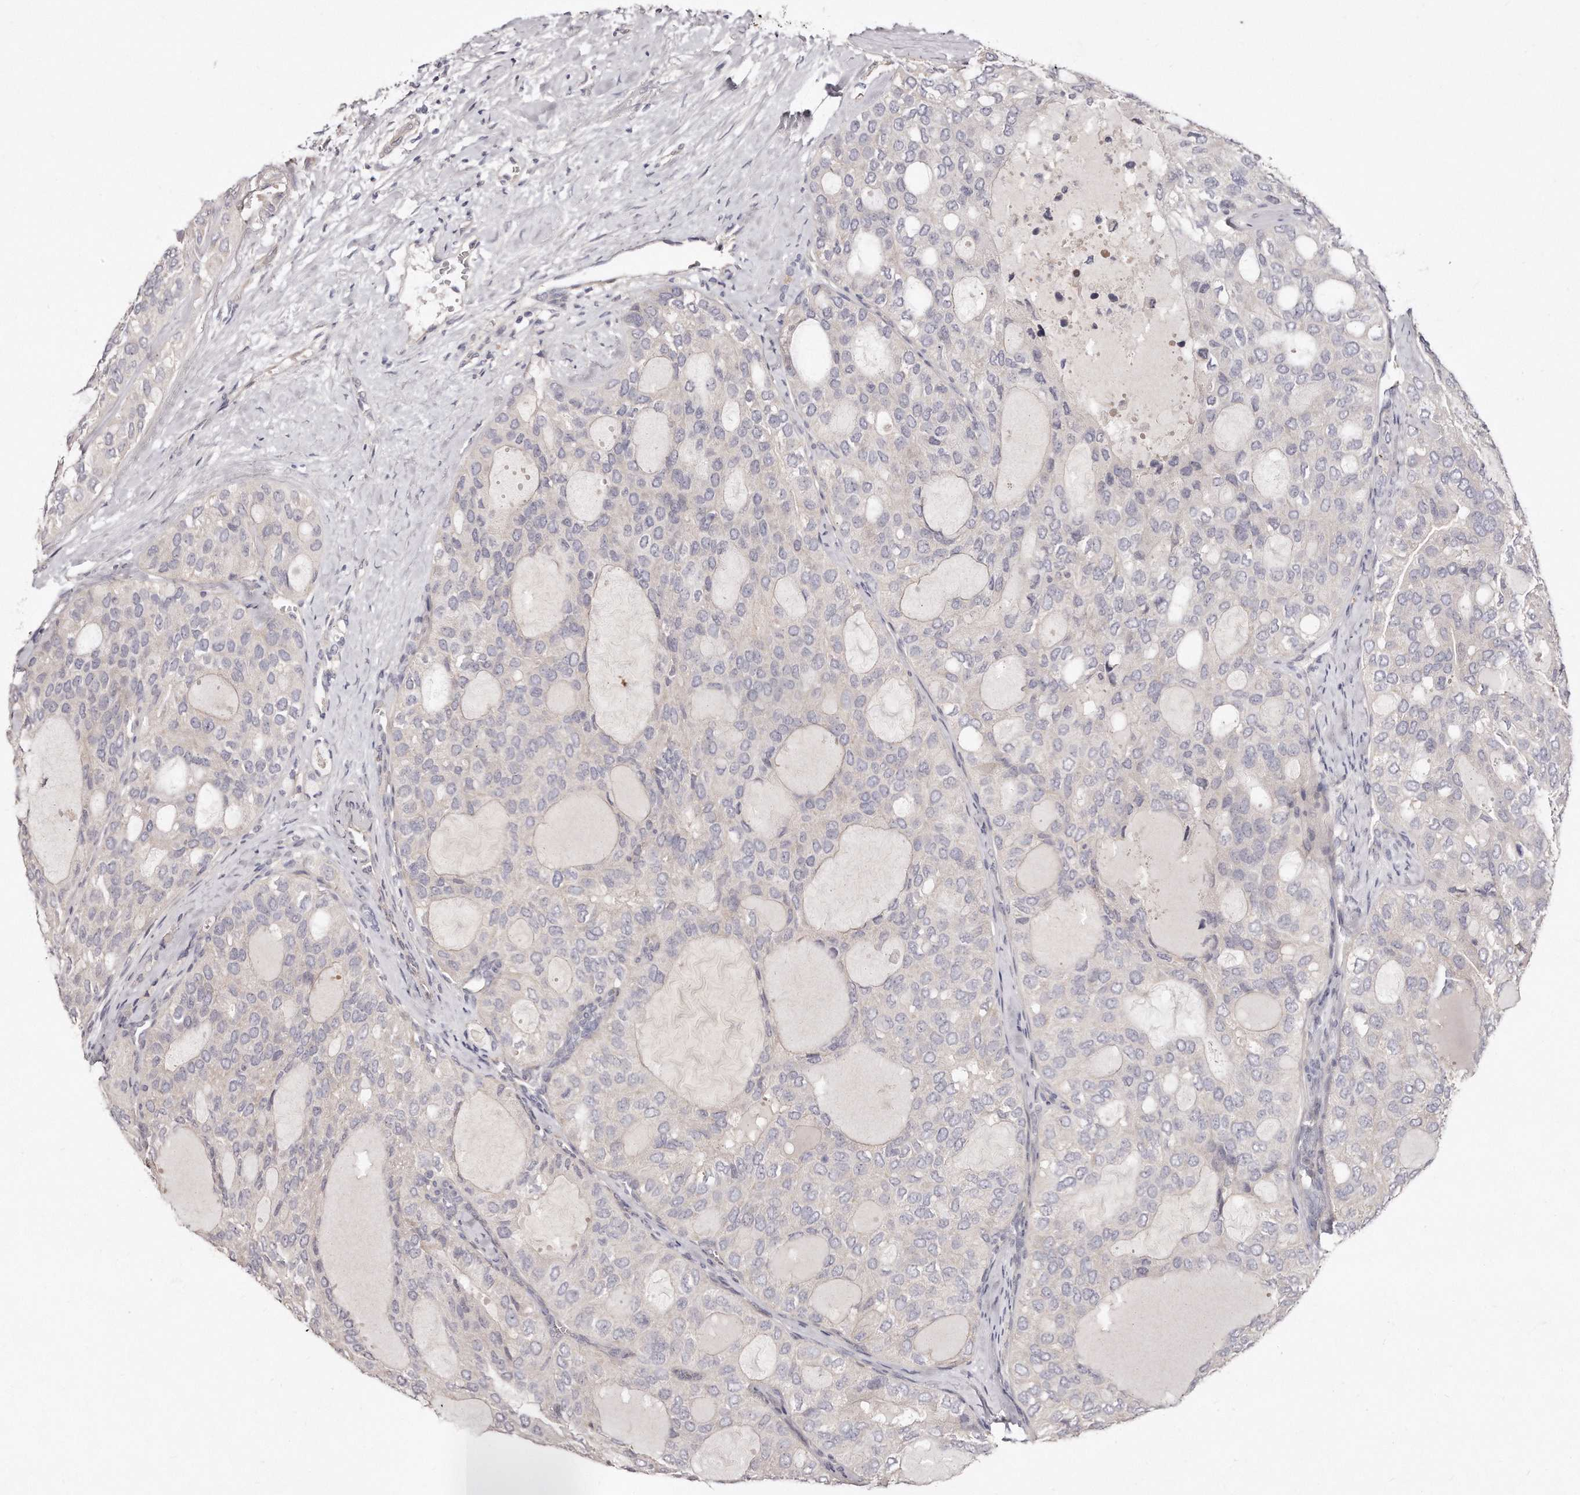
{"staining": {"intensity": "negative", "quantity": "none", "location": "none"}, "tissue": "thyroid cancer", "cell_type": "Tumor cells", "image_type": "cancer", "snomed": [{"axis": "morphology", "description": "Follicular adenoma carcinoma, NOS"}, {"axis": "topography", "description": "Thyroid gland"}], "caption": "IHC of thyroid cancer demonstrates no staining in tumor cells.", "gene": "TTLL4", "patient": {"sex": "male", "age": 75}}